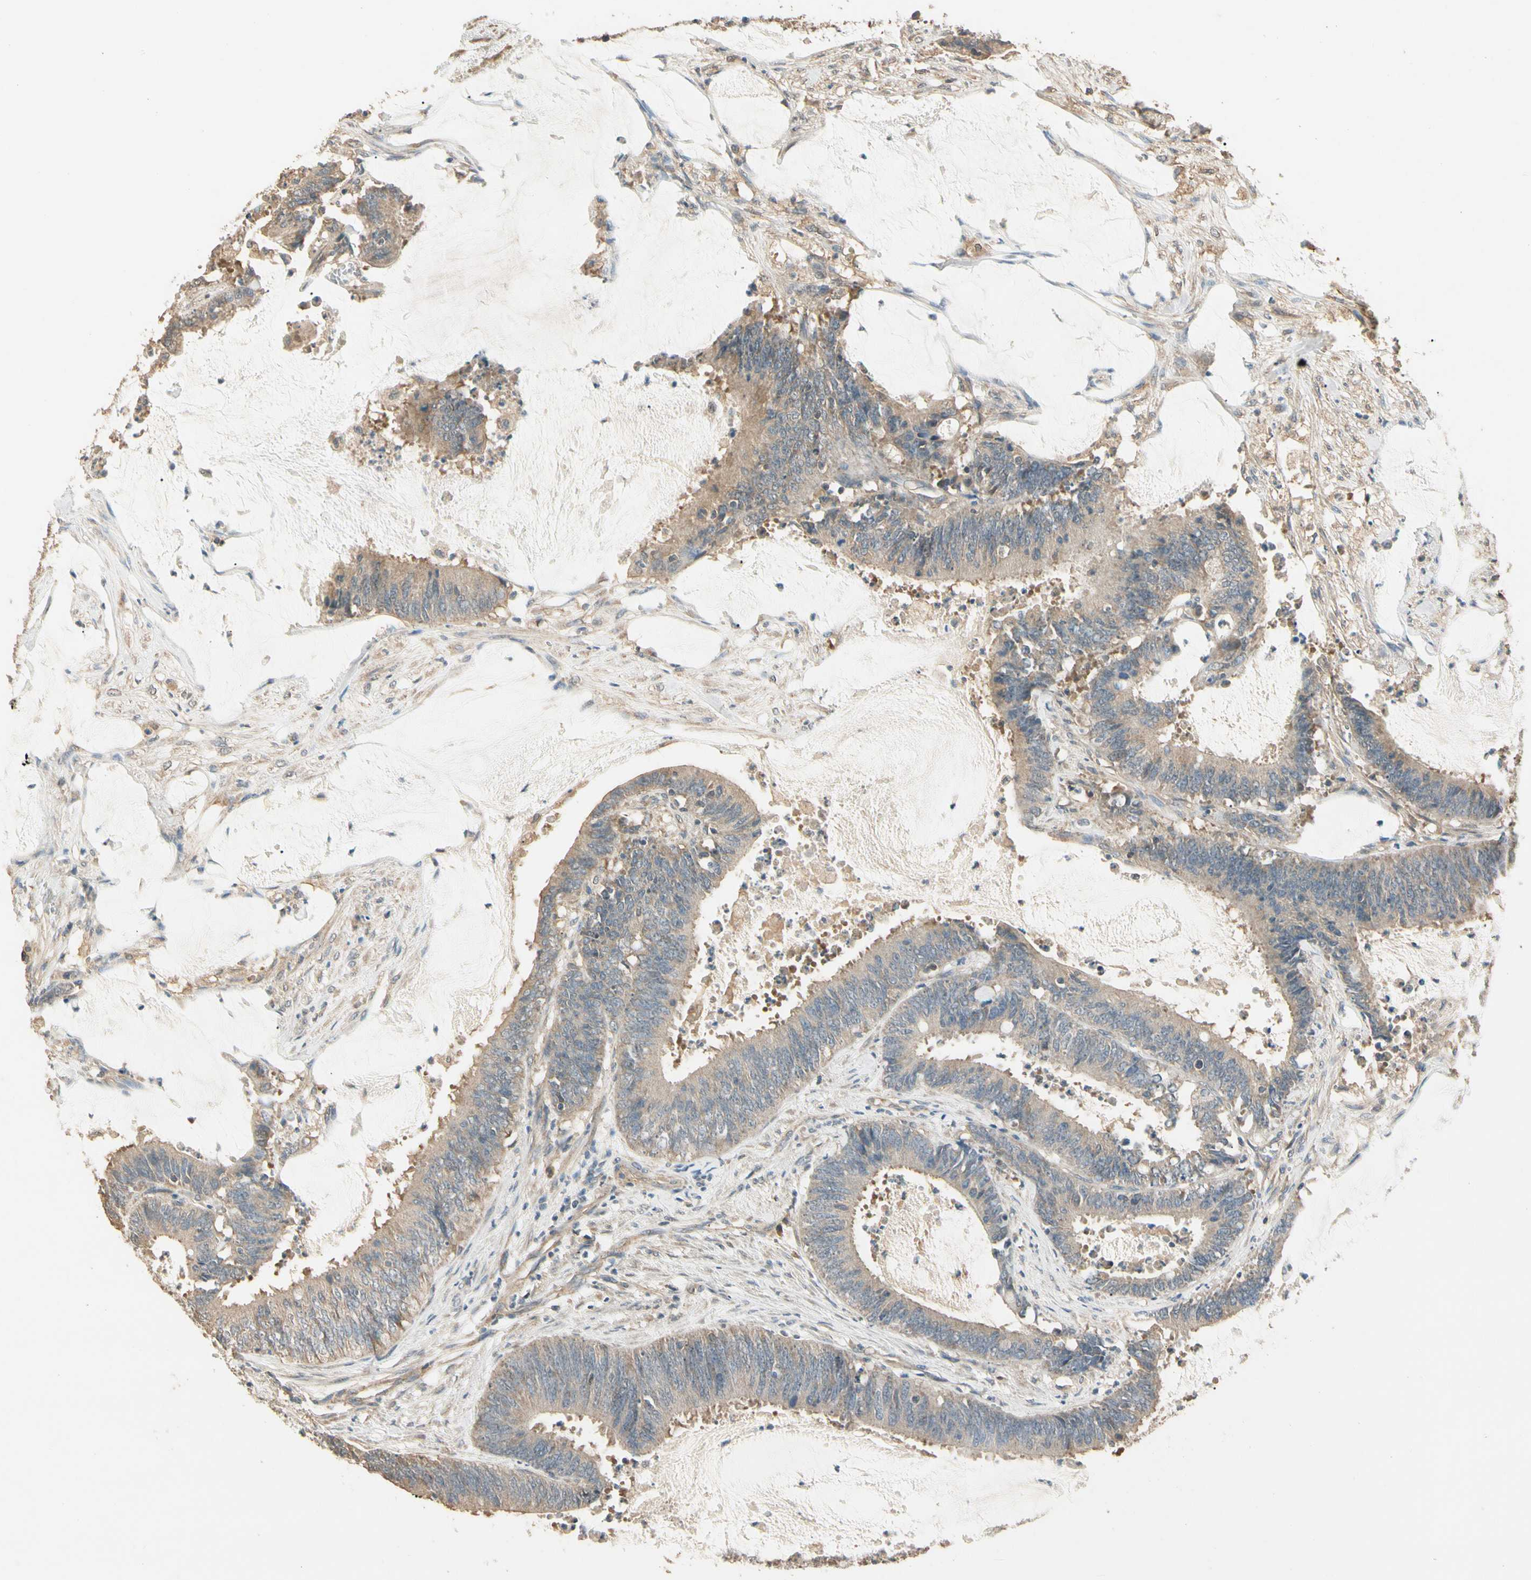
{"staining": {"intensity": "weak", "quantity": ">75%", "location": "cytoplasmic/membranous"}, "tissue": "colorectal cancer", "cell_type": "Tumor cells", "image_type": "cancer", "snomed": [{"axis": "morphology", "description": "Adenocarcinoma, NOS"}, {"axis": "topography", "description": "Rectum"}], "caption": "Immunohistochemistry (DAB) staining of adenocarcinoma (colorectal) demonstrates weak cytoplasmic/membranous protein staining in approximately >75% of tumor cells.", "gene": "CDH6", "patient": {"sex": "female", "age": 66}}